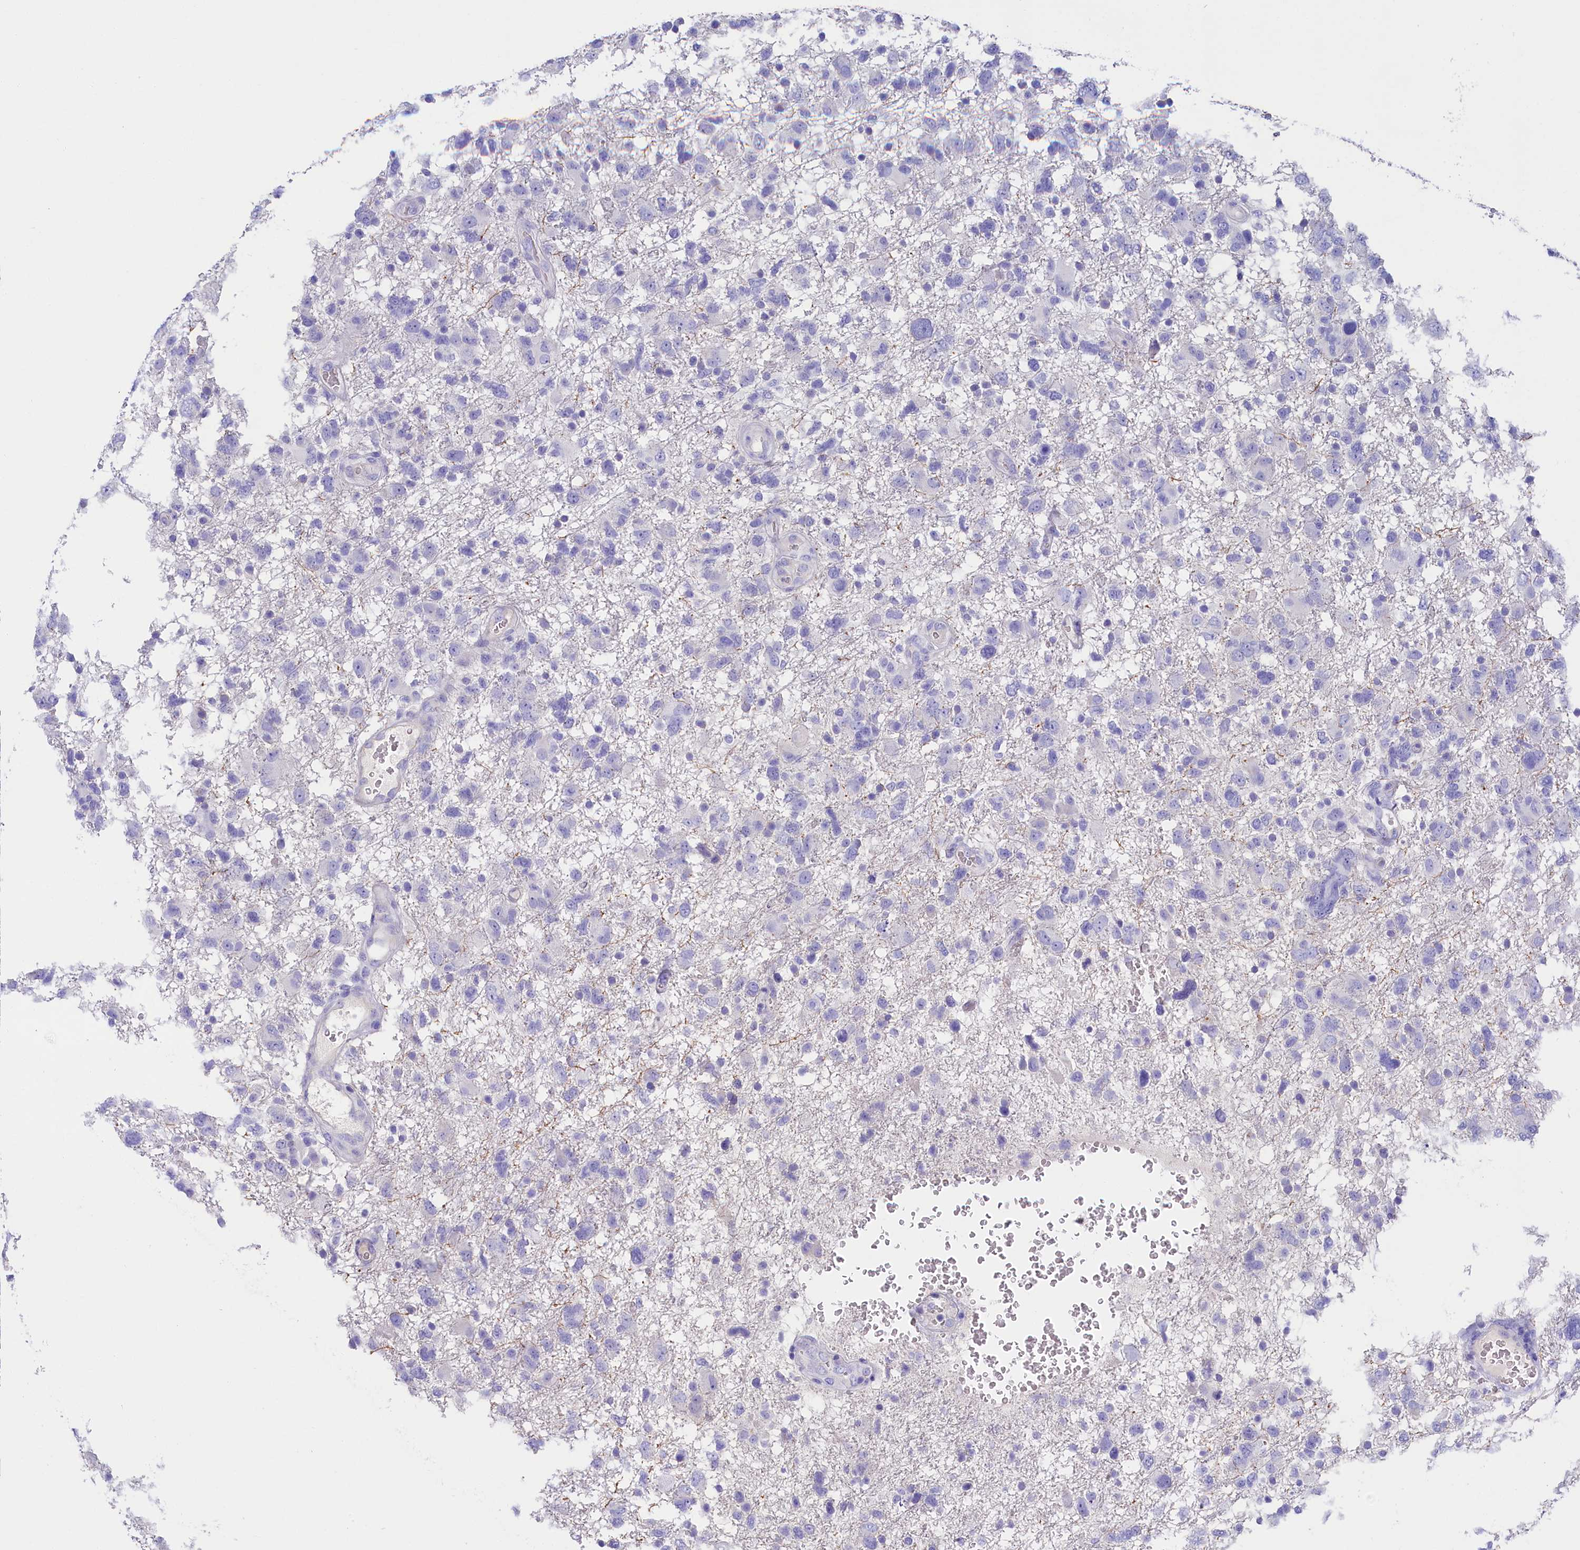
{"staining": {"intensity": "negative", "quantity": "none", "location": "none"}, "tissue": "glioma", "cell_type": "Tumor cells", "image_type": "cancer", "snomed": [{"axis": "morphology", "description": "Glioma, malignant, High grade"}, {"axis": "topography", "description": "Brain"}], "caption": "The photomicrograph exhibits no staining of tumor cells in glioma.", "gene": "SULT2A1", "patient": {"sex": "male", "age": 61}}